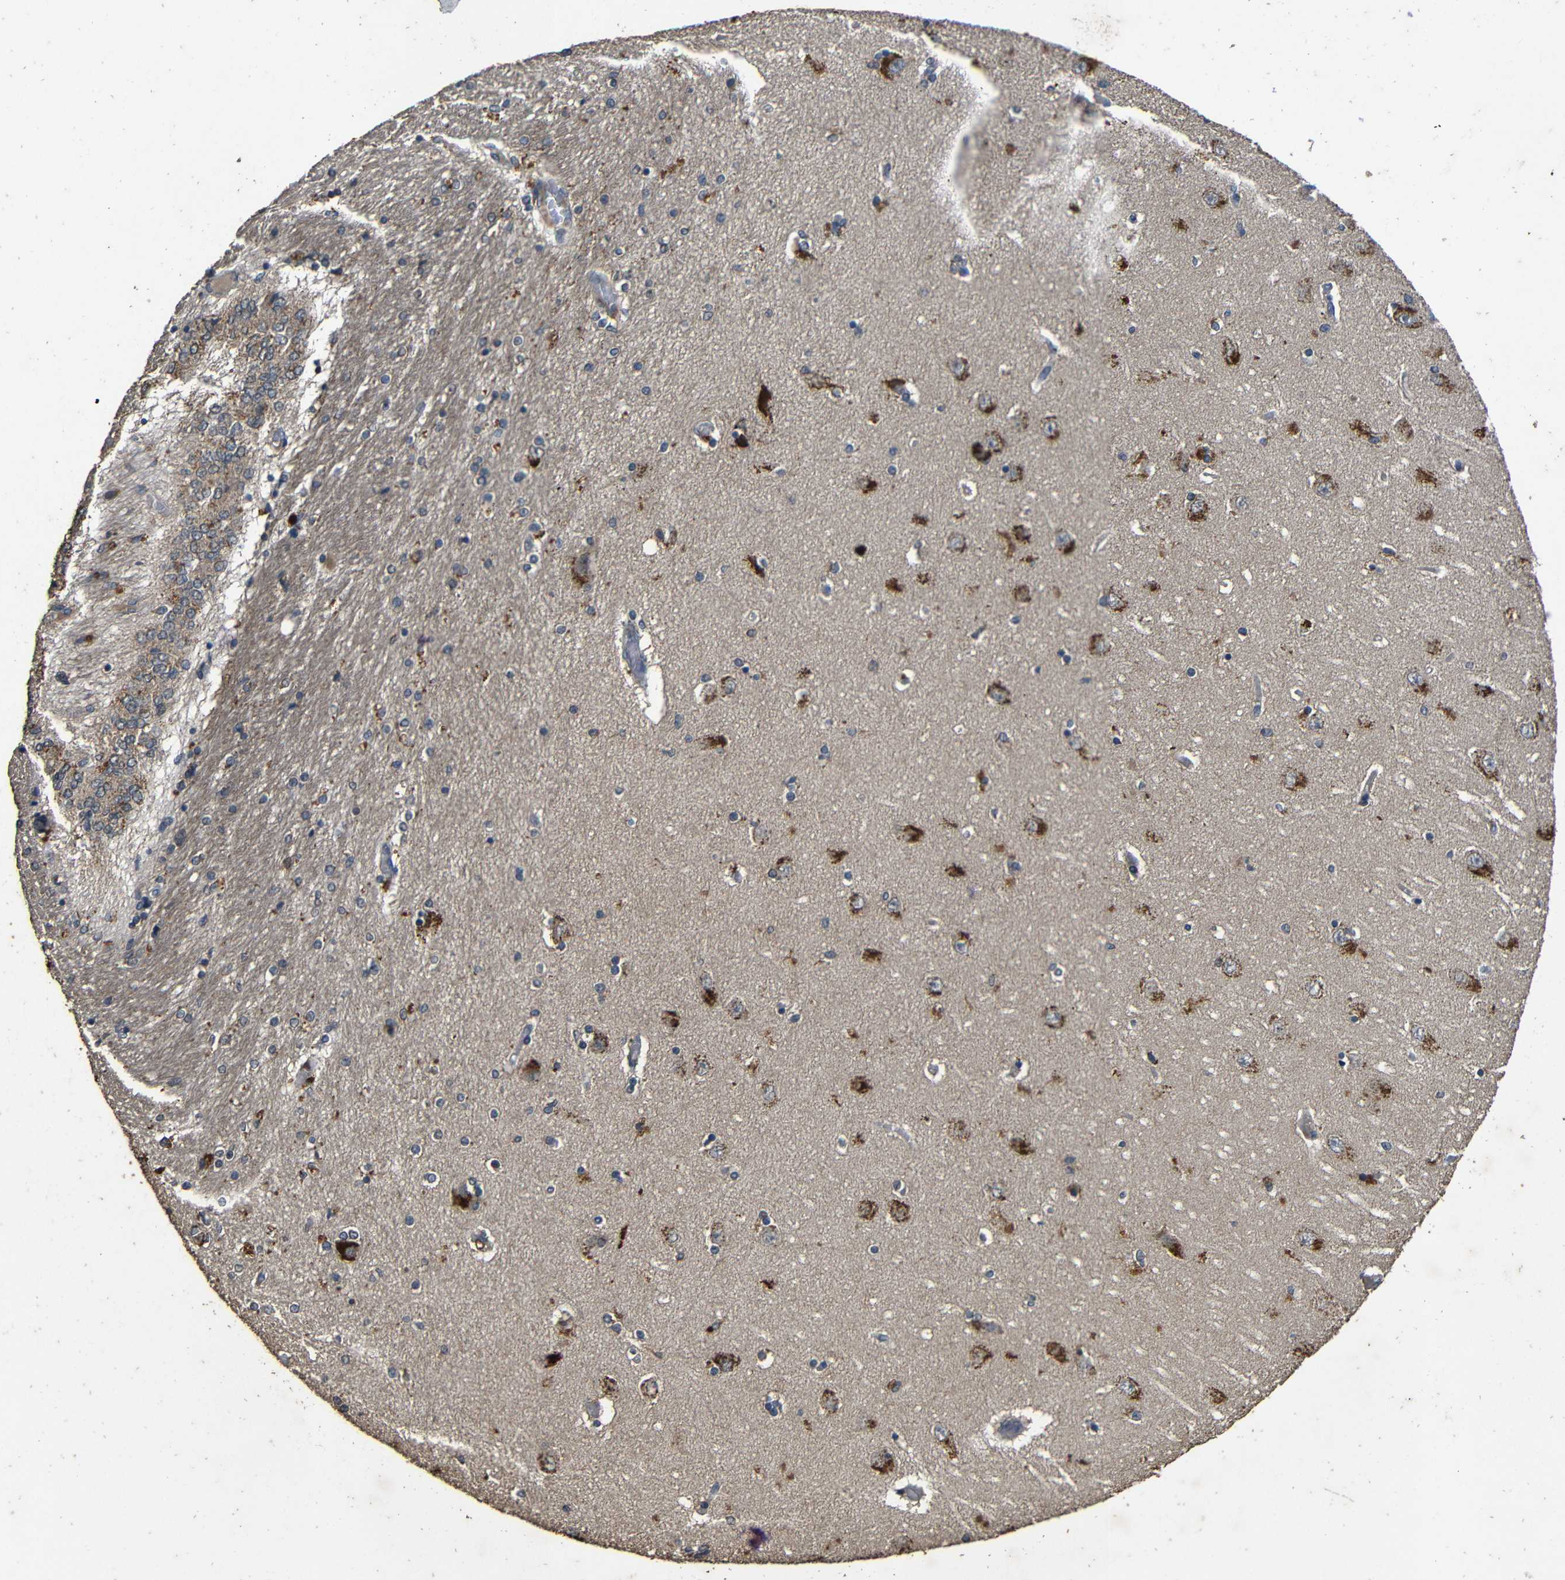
{"staining": {"intensity": "moderate", "quantity": "25%-75%", "location": "cytoplasmic/membranous"}, "tissue": "hippocampus", "cell_type": "Glial cells", "image_type": "normal", "snomed": [{"axis": "morphology", "description": "Normal tissue, NOS"}, {"axis": "topography", "description": "Hippocampus"}], "caption": "Immunohistochemistry (IHC) histopathology image of unremarkable hippocampus stained for a protein (brown), which exhibits medium levels of moderate cytoplasmic/membranous positivity in about 25%-75% of glial cells.", "gene": "C6orf89", "patient": {"sex": "female", "age": 54}}